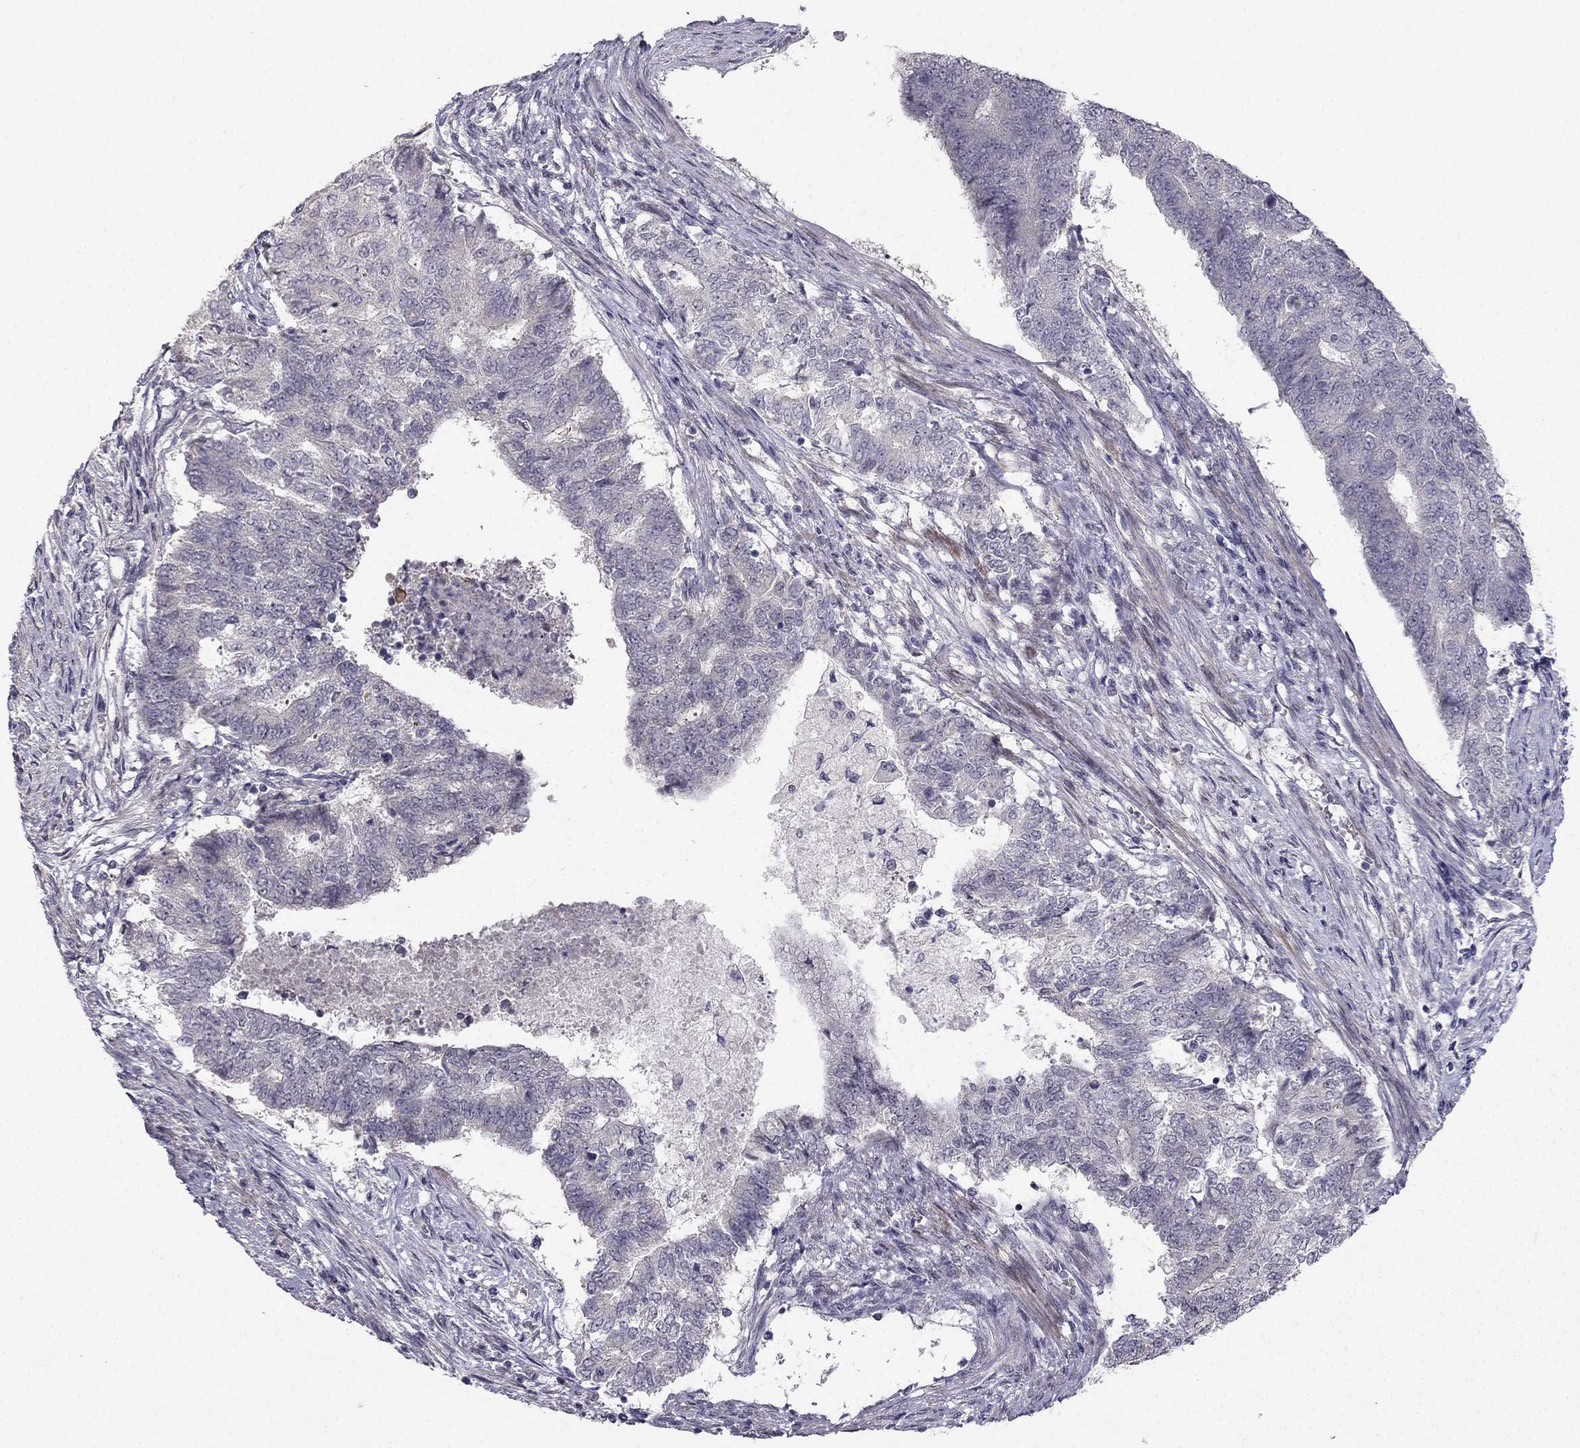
{"staining": {"intensity": "negative", "quantity": "none", "location": "none"}, "tissue": "endometrial cancer", "cell_type": "Tumor cells", "image_type": "cancer", "snomed": [{"axis": "morphology", "description": "Adenocarcinoma, NOS"}, {"axis": "topography", "description": "Endometrium"}], "caption": "A micrograph of endometrial adenocarcinoma stained for a protein displays no brown staining in tumor cells. Nuclei are stained in blue.", "gene": "CHST8", "patient": {"sex": "female", "age": 65}}